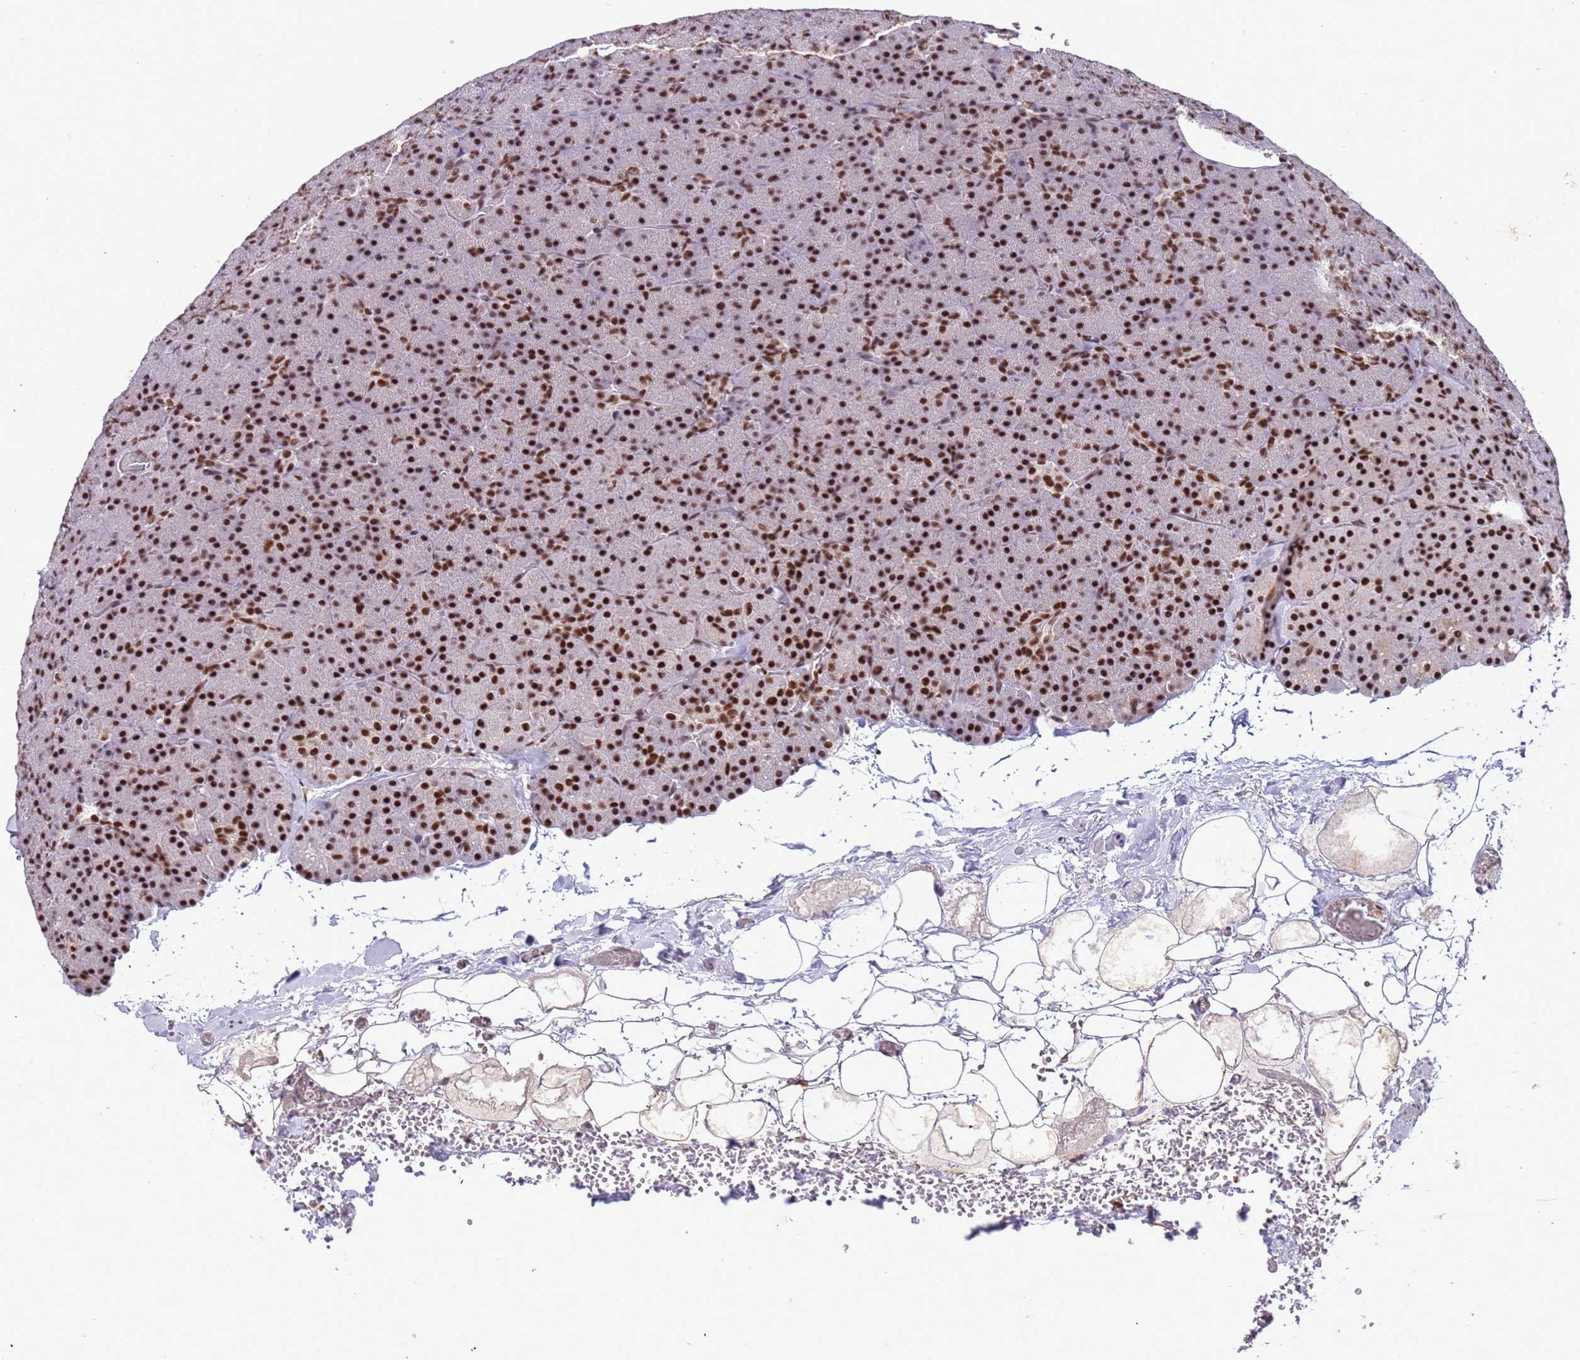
{"staining": {"intensity": "strong", "quantity": ">75%", "location": "cytoplasmic/membranous,nuclear"}, "tissue": "pancreas", "cell_type": "Exocrine glandular cells", "image_type": "normal", "snomed": [{"axis": "morphology", "description": "Normal tissue, NOS"}, {"axis": "morphology", "description": "Carcinoid, malignant, NOS"}, {"axis": "topography", "description": "Pancreas"}], "caption": "Brown immunohistochemical staining in benign pancreas shows strong cytoplasmic/membranous,nuclear staining in about >75% of exocrine glandular cells. Nuclei are stained in blue.", "gene": "SRRT", "patient": {"sex": "female", "age": 35}}